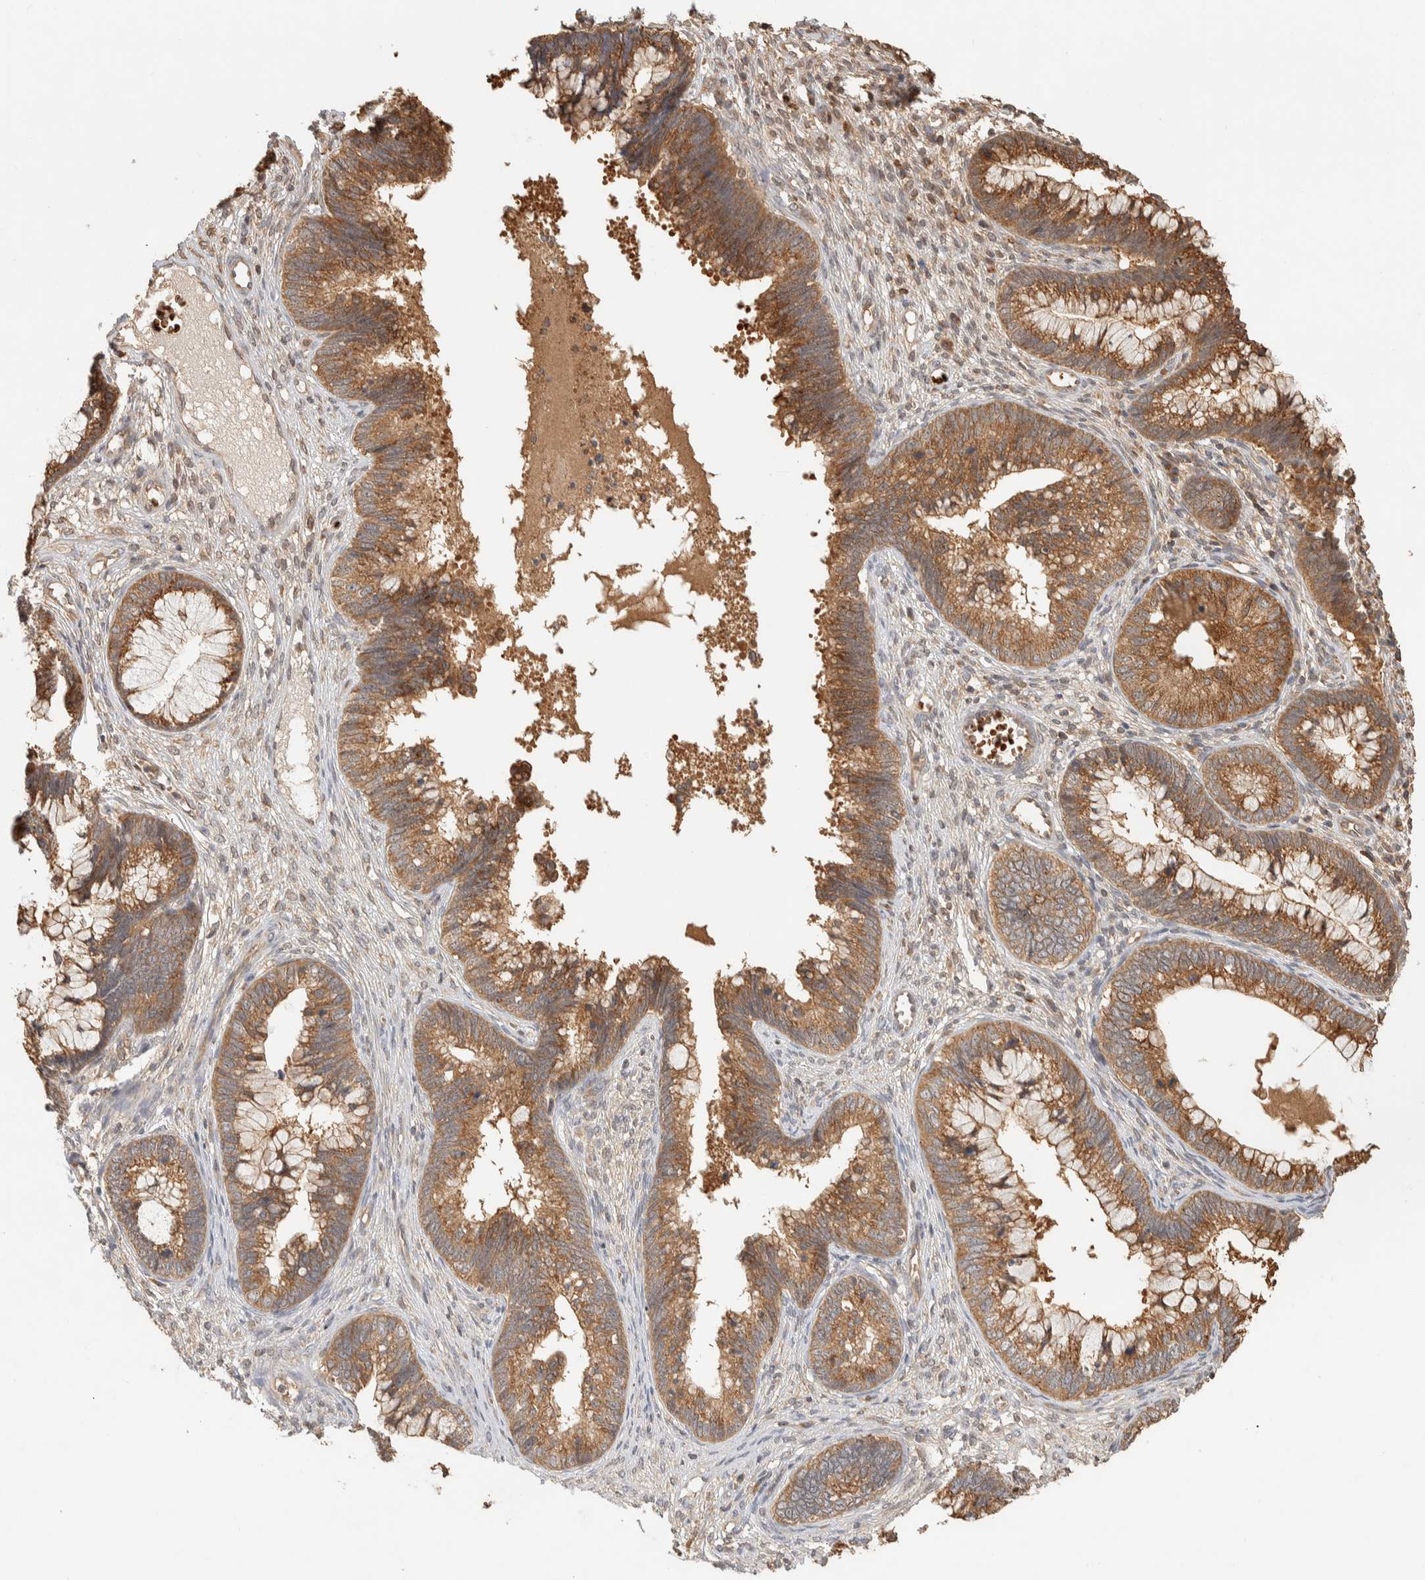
{"staining": {"intensity": "moderate", "quantity": ">75%", "location": "cytoplasmic/membranous"}, "tissue": "cervical cancer", "cell_type": "Tumor cells", "image_type": "cancer", "snomed": [{"axis": "morphology", "description": "Adenocarcinoma, NOS"}, {"axis": "topography", "description": "Cervix"}], "caption": "A high-resolution image shows immunohistochemistry staining of cervical adenocarcinoma, which reveals moderate cytoplasmic/membranous expression in approximately >75% of tumor cells. Immunohistochemistry stains the protein in brown and the nuclei are stained blue.", "gene": "TTI2", "patient": {"sex": "female", "age": 44}}